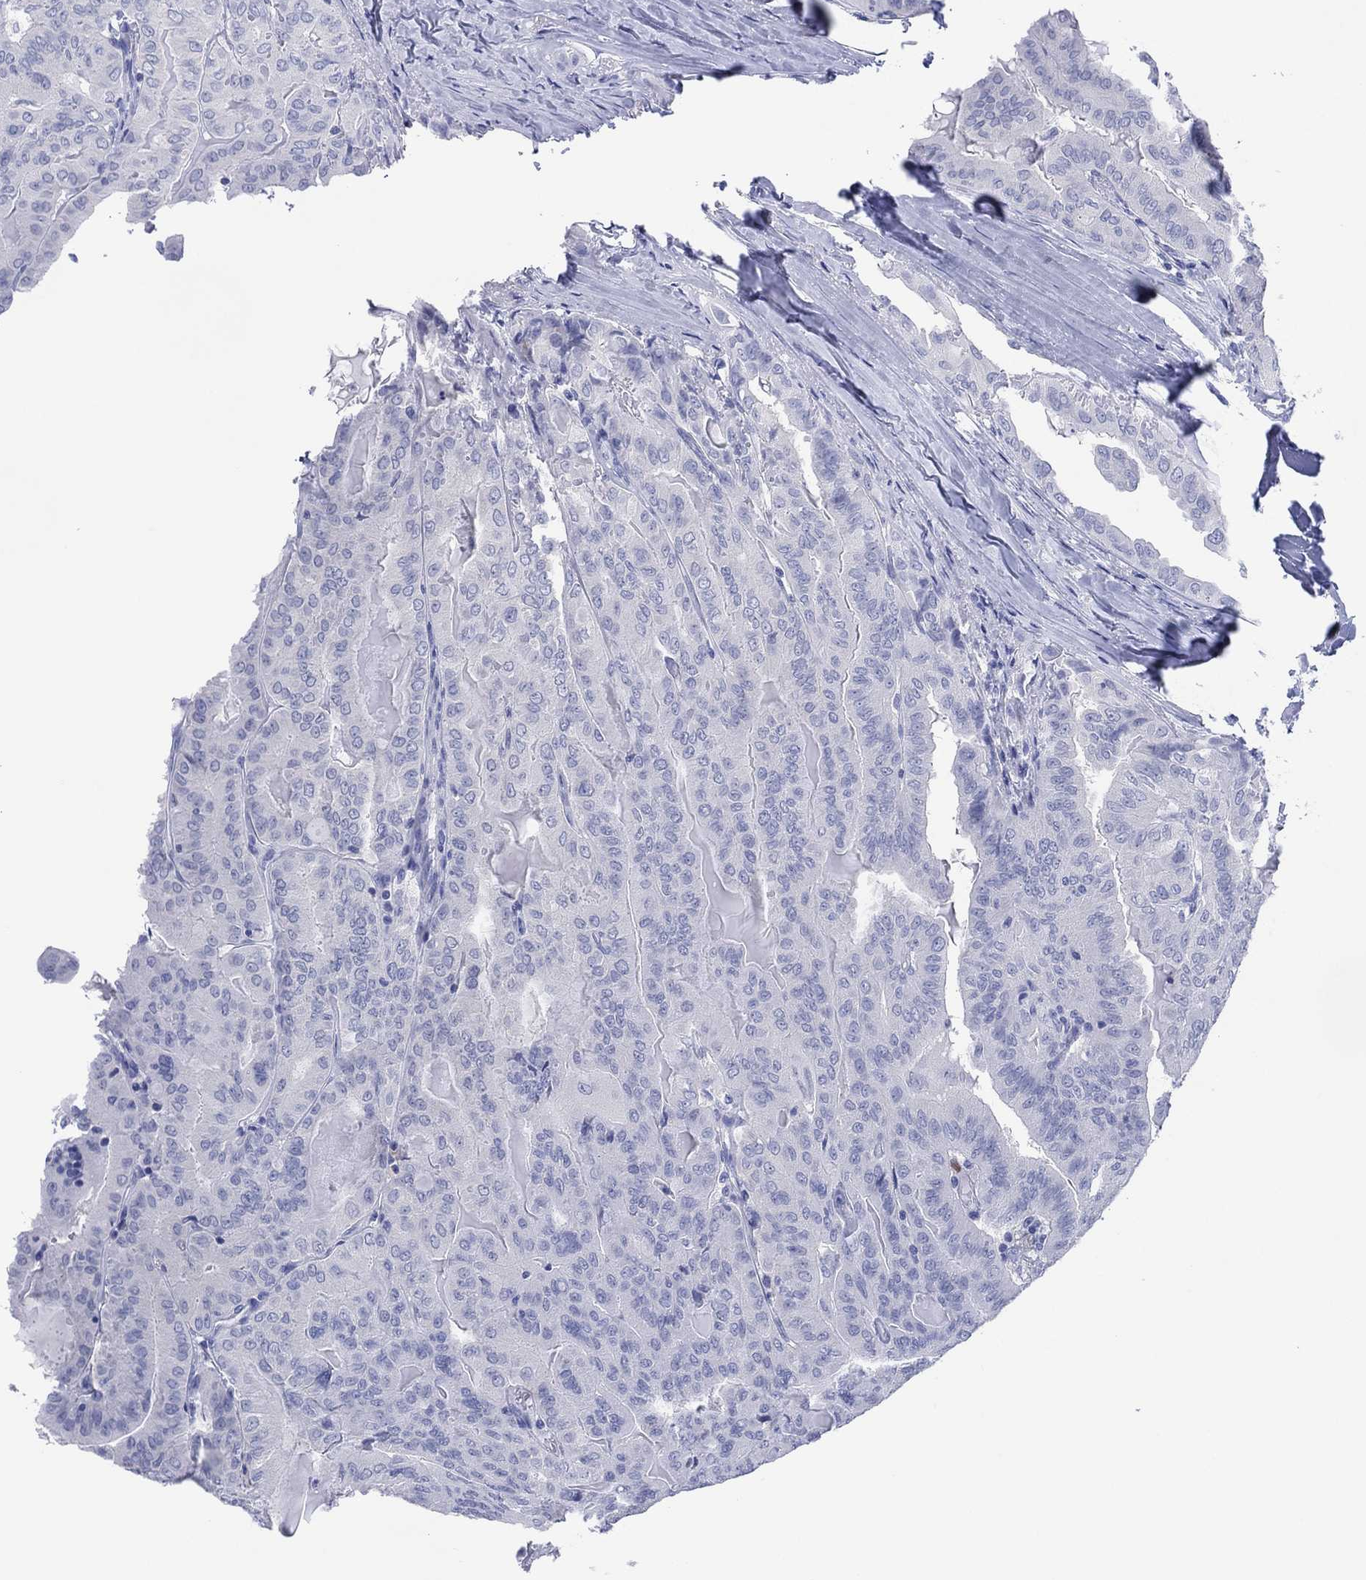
{"staining": {"intensity": "negative", "quantity": "none", "location": "none"}, "tissue": "thyroid cancer", "cell_type": "Tumor cells", "image_type": "cancer", "snomed": [{"axis": "morphology", "description": "Papillary adenocarcinoma, NOS"}, {"axis": "topography", "description": "Thyroid gland"}], "caption": "Immunohistochemistry (IHC) of human thyroid cancer displays no expression in tumor cells.", "gene": "DSG1", "patient": {"sex": "female", "age": 68}}